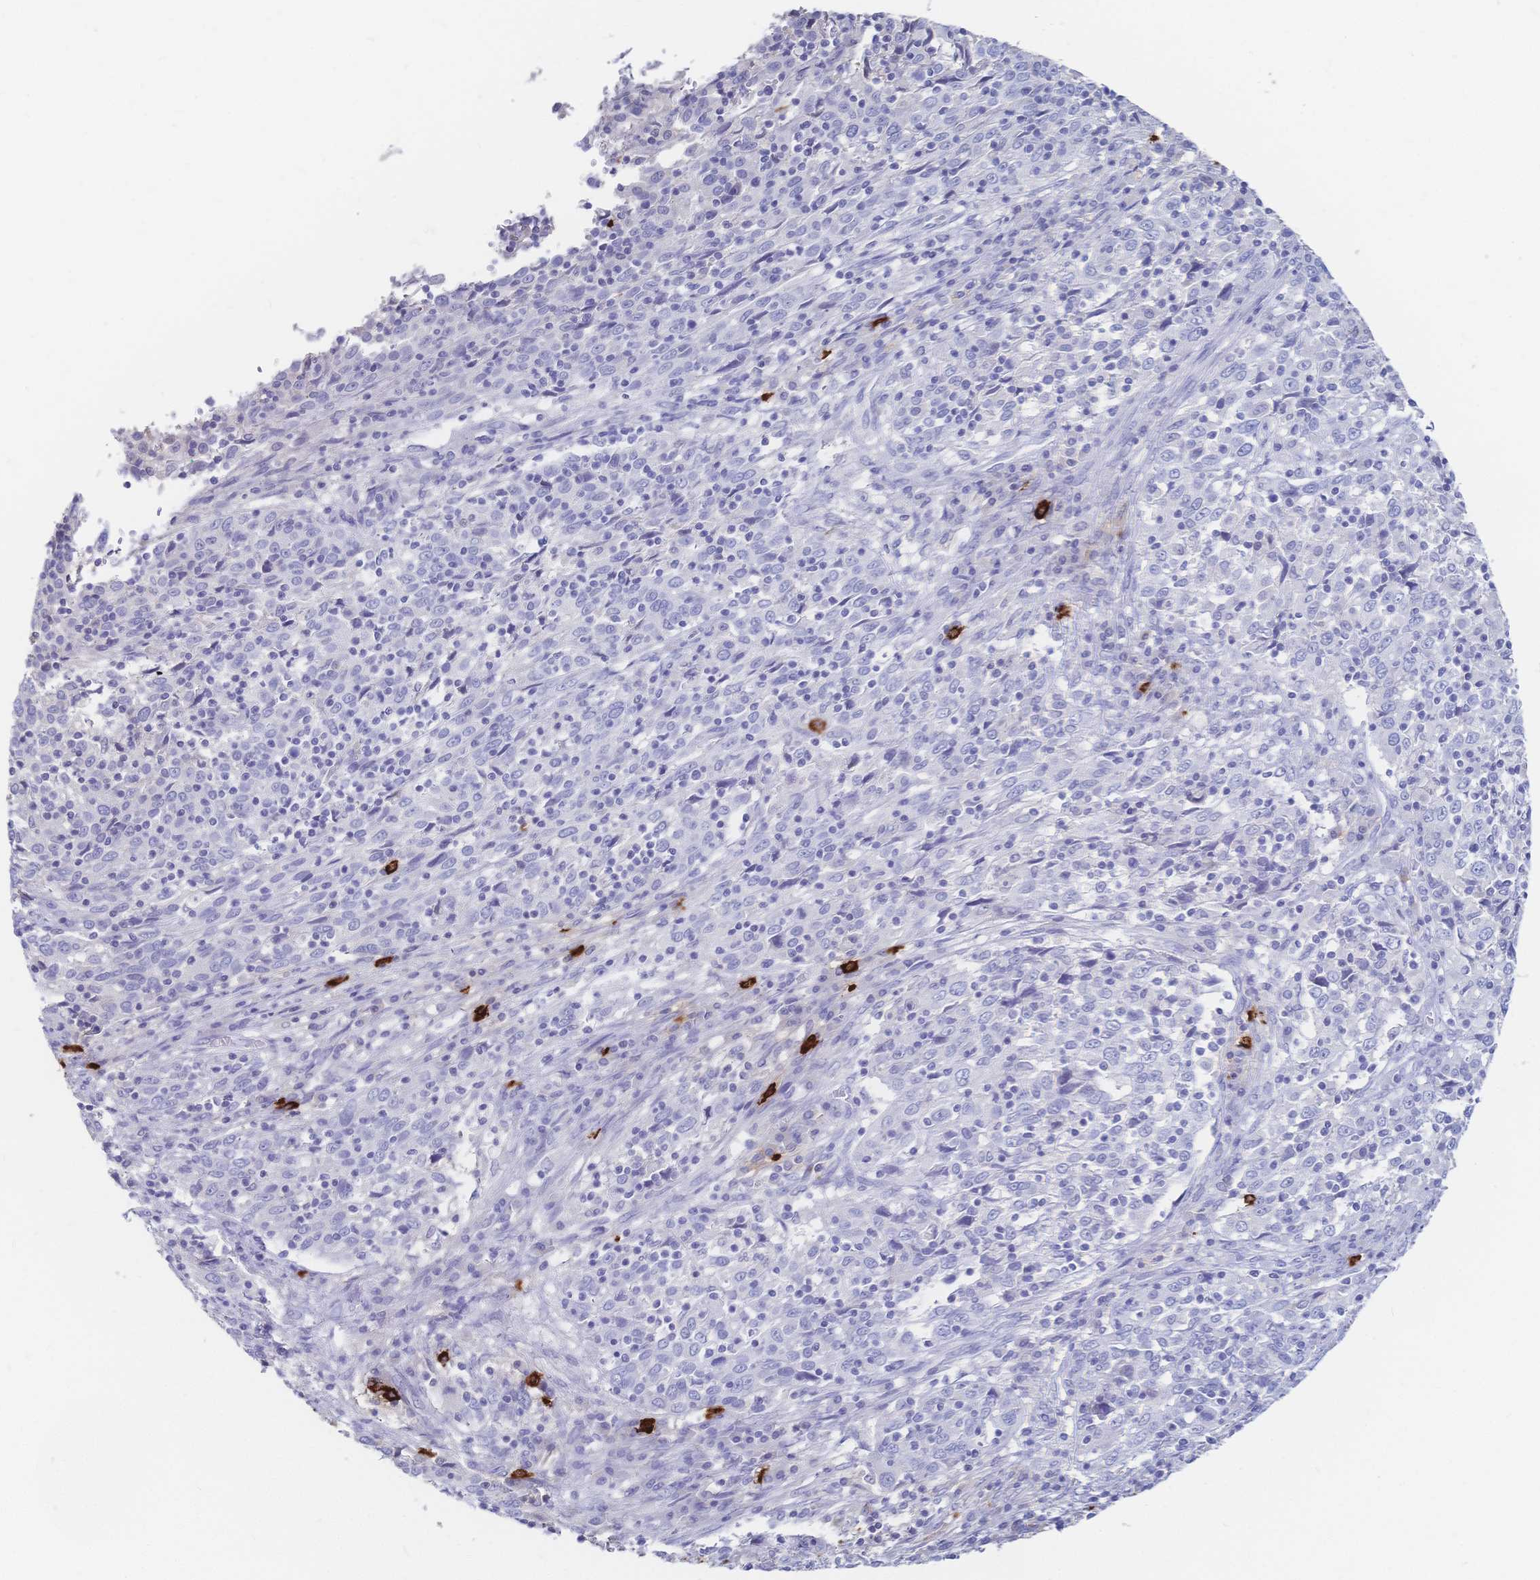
{"staining": {"intensity": "negative", "quantity": "none", "location": "none"}, "tissue": "cervical cancer", "cell_type": "Tumor cells", "image_type": "cancer", "snomed": [{"axis": "morphology", "description": "Squamous cell carcinoma, NOS"}, {"axis": "topography", "description": "Cervix"}], "caption": "A high-resolution micrograph shows immunohistochemistry (IHC) staining of cervical squamous cell carcinoma, which demonstrates no significant expression in tumor cells.", "gene": "IL2RB", "patient": {"sex": "female", "age": 46}}